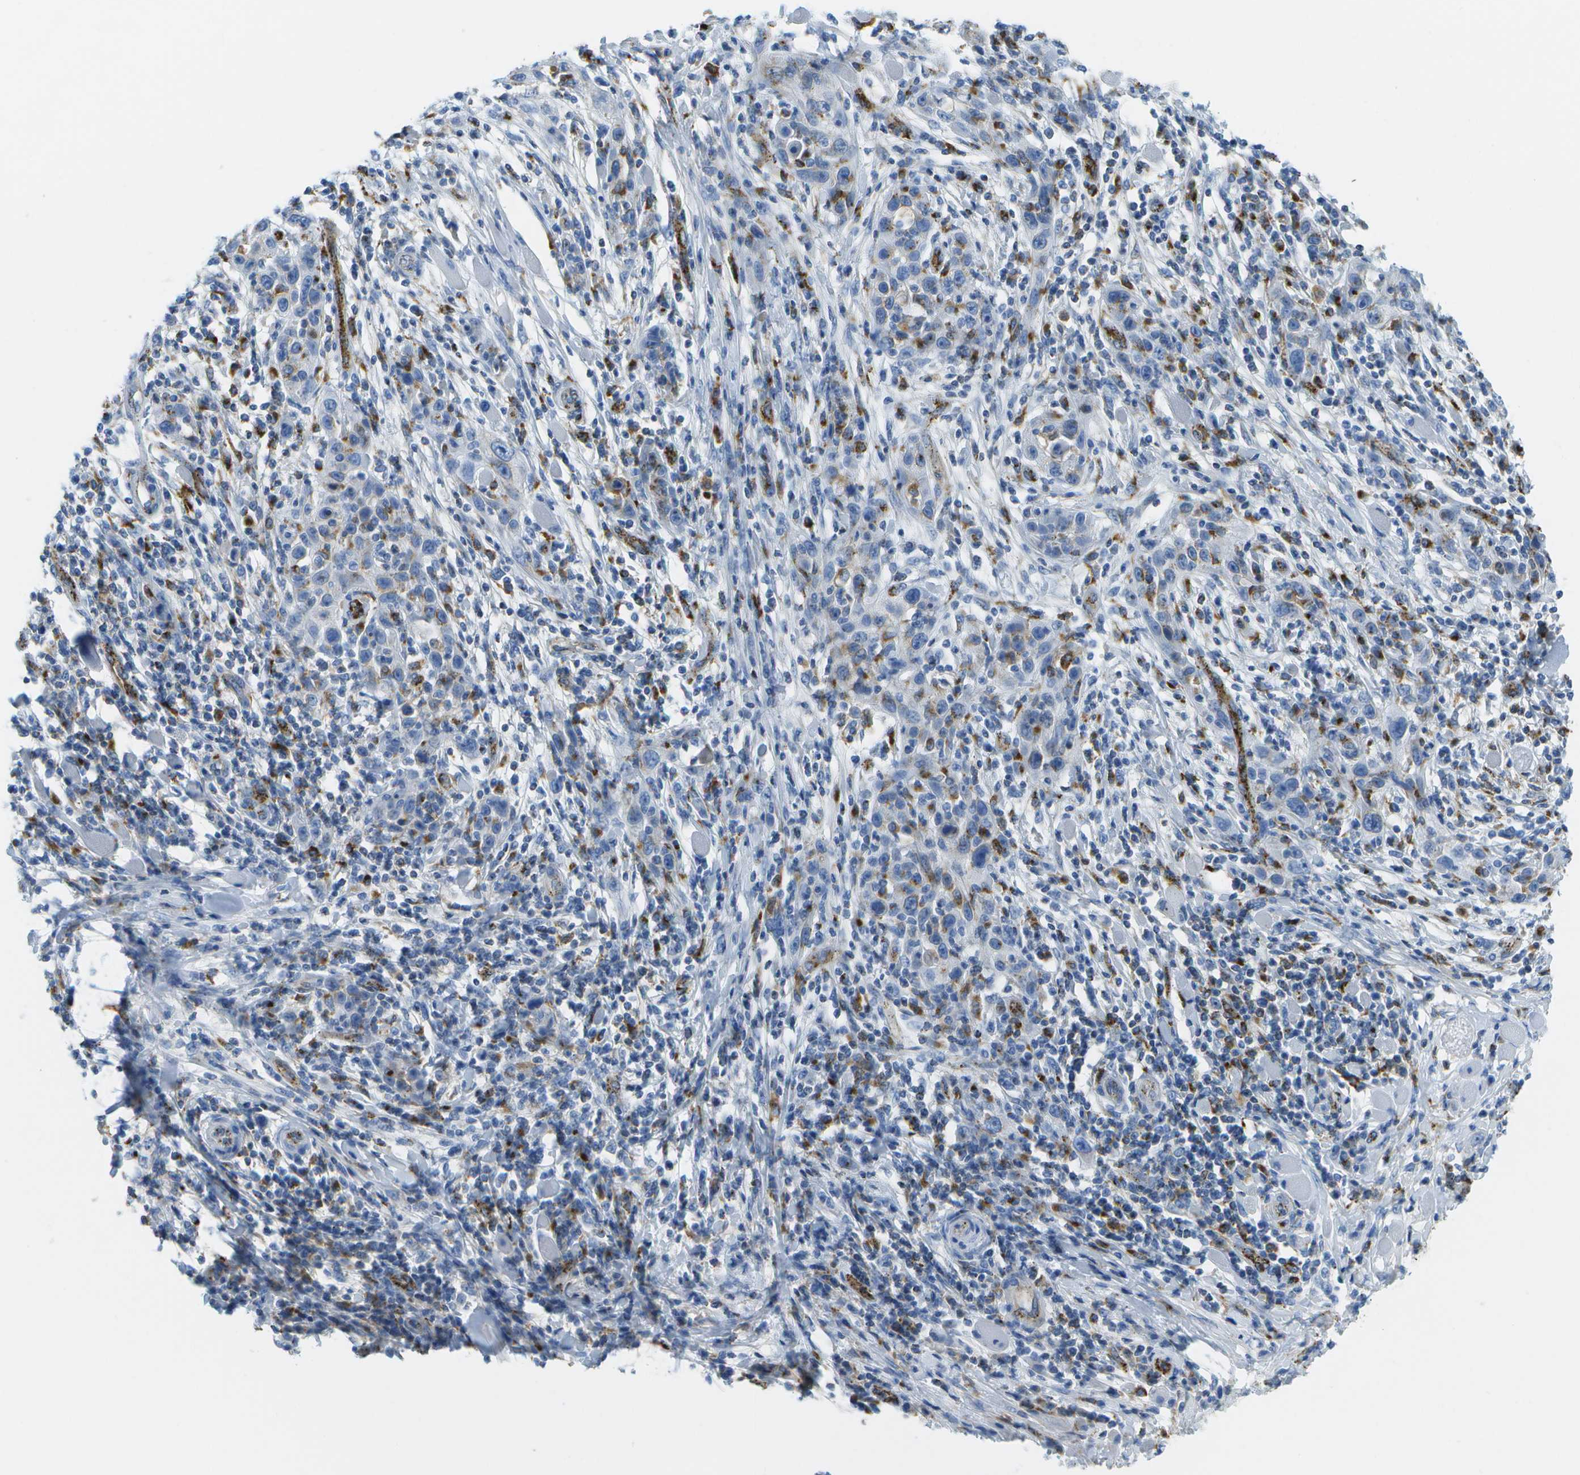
{"staining": {"intensity": "negative", "quantity": "none", "location": "none"}, "tissue": "skin cancer", "cell_type": "Tumor cells", "image_type": "cancer", "snomed": [{"axis": "morphology", "description": "Squamous cell carcinoma, NOS"}, {"axis": "topography", "description": "Skin"}], "caption": "The immunohistochemistry (IHC) micrograph has no significant expression in tumor cells of skin cancer (squamous cell carcinoma) tissue. (DAB (3,3'-diaminobenzidine) immunohistochemistry with hematoxylin counter stain).", "gene": "PRCP", "patient": {"sex": "female", "age": 88}}